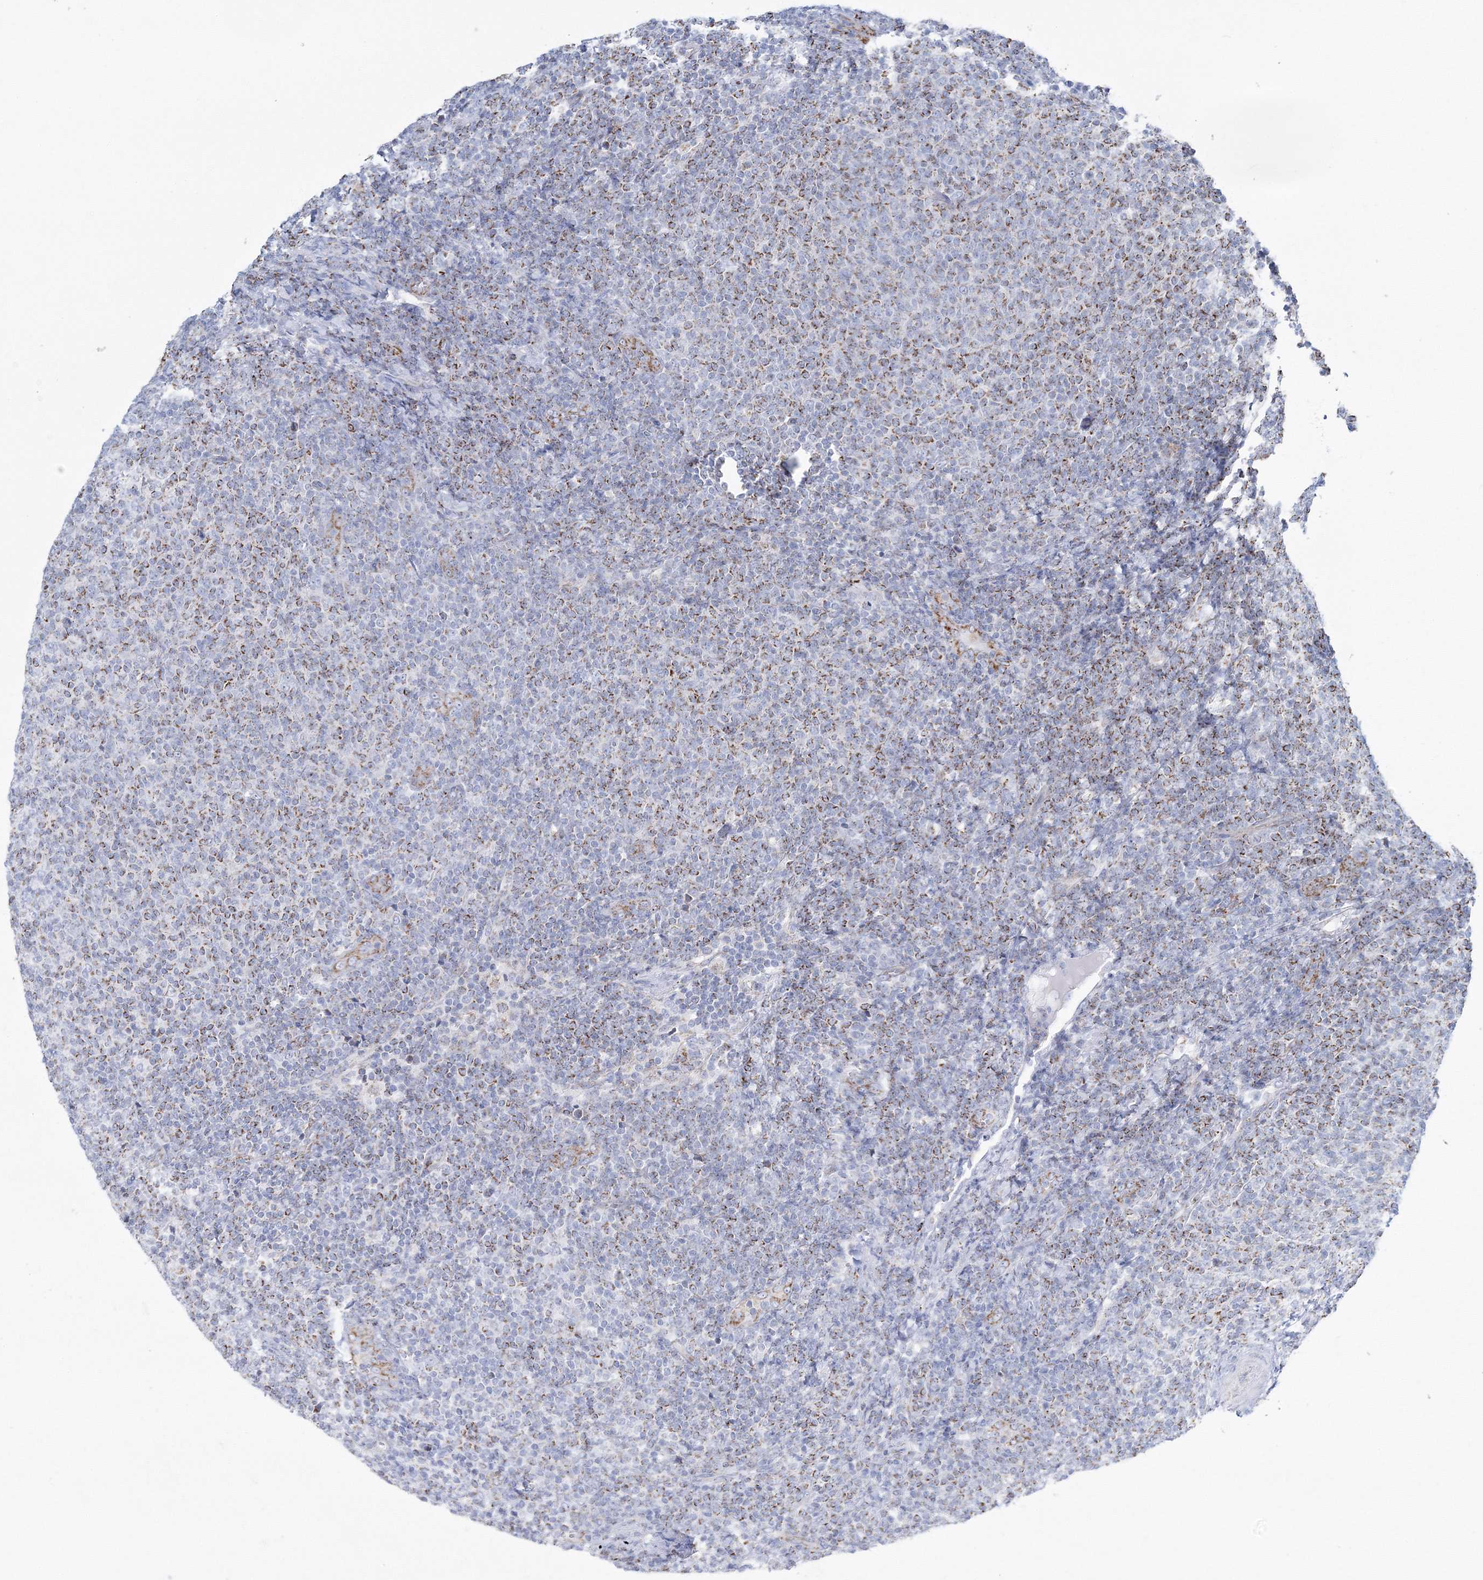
{"staining": {"intensity": "moderate", "quantity": "25%-75%", "location": "cytoplasmic/membranous"}, "tissue": "lymphoma", "cell_type": "Tumor cells", "image_type": "cancer", "snomed": [{"axis": "morphology", "description": "Malignant lymphoma, non-Hodgkin's type, Low grade"}, {"axis": "topography", "description": "Lymph node"}], "caption": "Malignant lymphoma, non-Hodgkin's type (low-grade) stained for a protein (brown) reveals moderate cytoplasmic/membranous positive positivity in about 25%-75% of tumor cells.", "gene": "HIBCH", "patient": {"sex": "male", "age": 66}}